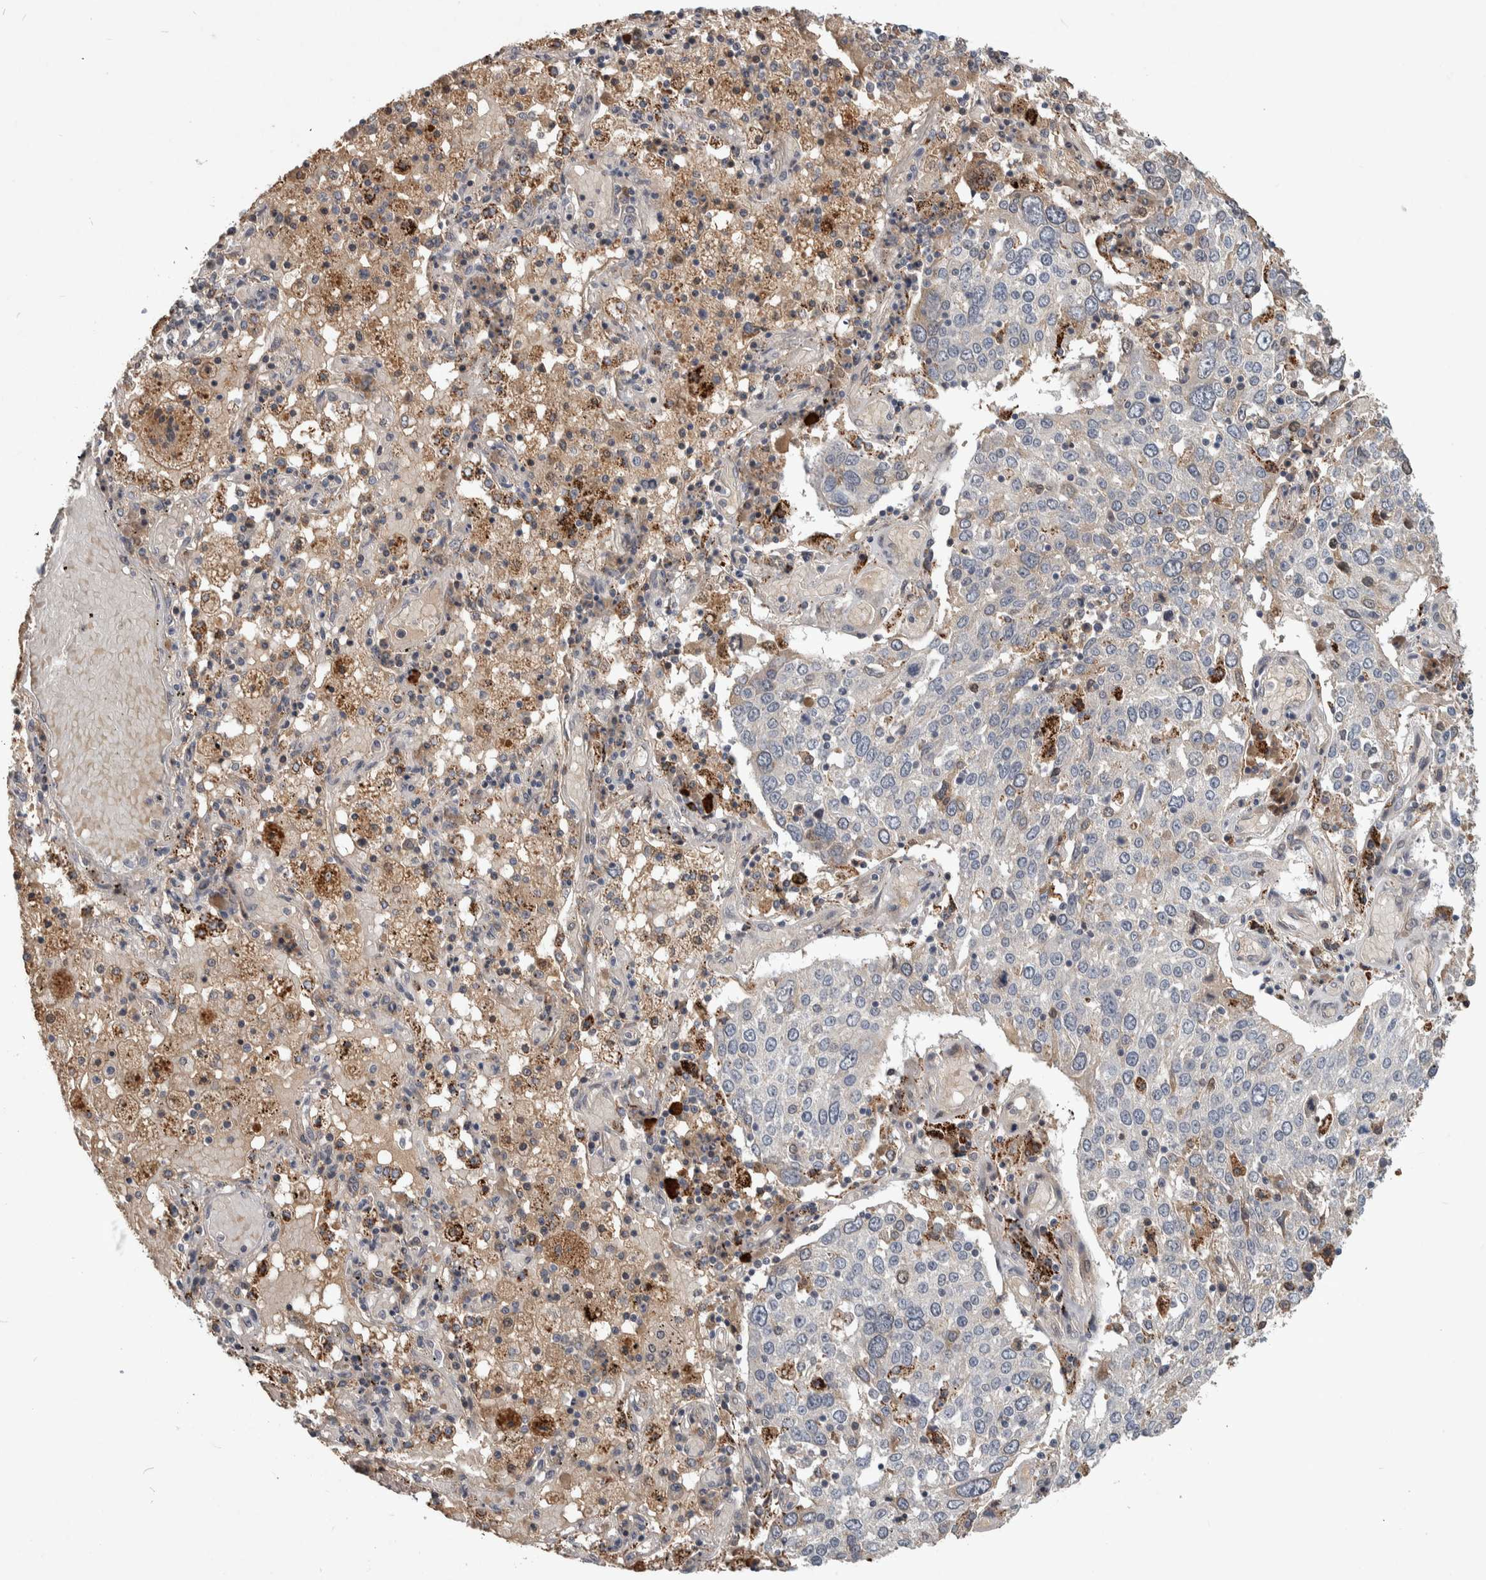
{"staining": {"intensity": "negative", "quantity": "none", "location": "none"}, "tissue": "lung cancer", "cell_type": "Tumor cells", "image_type": "cancer", "snomed": [{"axis": "morphology", "description": "Squamous cell carcinoma, NOS"}, {"axis": "topography", "description": "Lung"}], "caption": "DAB immunohistochemical staining of squamous cell carcinoma (lung) exhibits no significant positivity in tumor cells.", "gene": "CHRM3", "patient": {"sex": "male", "age": 65}}